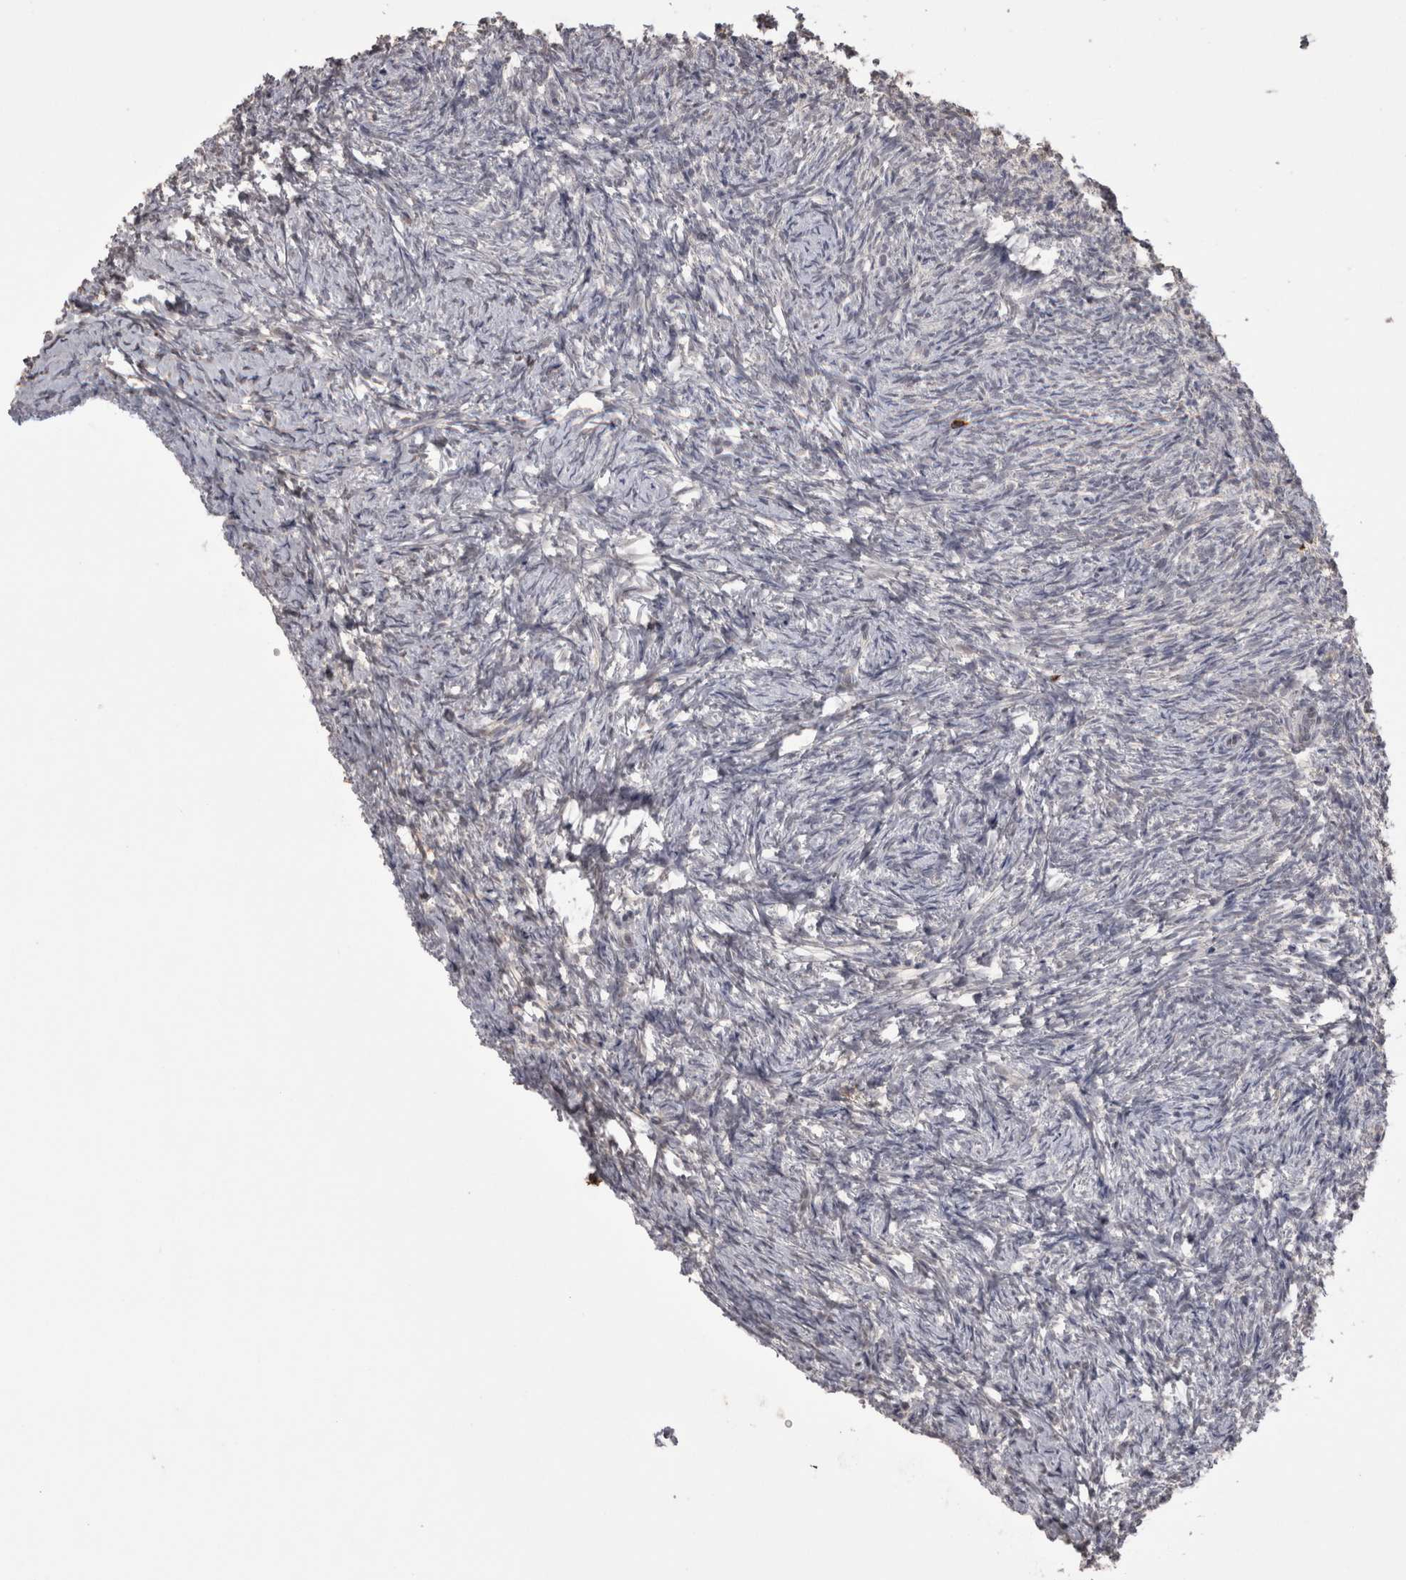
{"staining": {"intensity": "moderate", "quantity": ">75%", "location": "cytoplasmic/membranous"}, "tissue": "ovary", "cell_type": "Follicle cells", "image_type": "normal", "snomed": [{"axis": "morphology", "description": "Normal tissue, NOS"}, {"axis": "topography", "description": "Ovary"}], "caption": "DAB immunohistochemical staining of unremarkable human ovary exhibits moderate cytoplasmic/membranous protein expression in about >75% of follicle cells.", "gene": "SKAP1", "patient": {"sex": "female", "age": 41}}